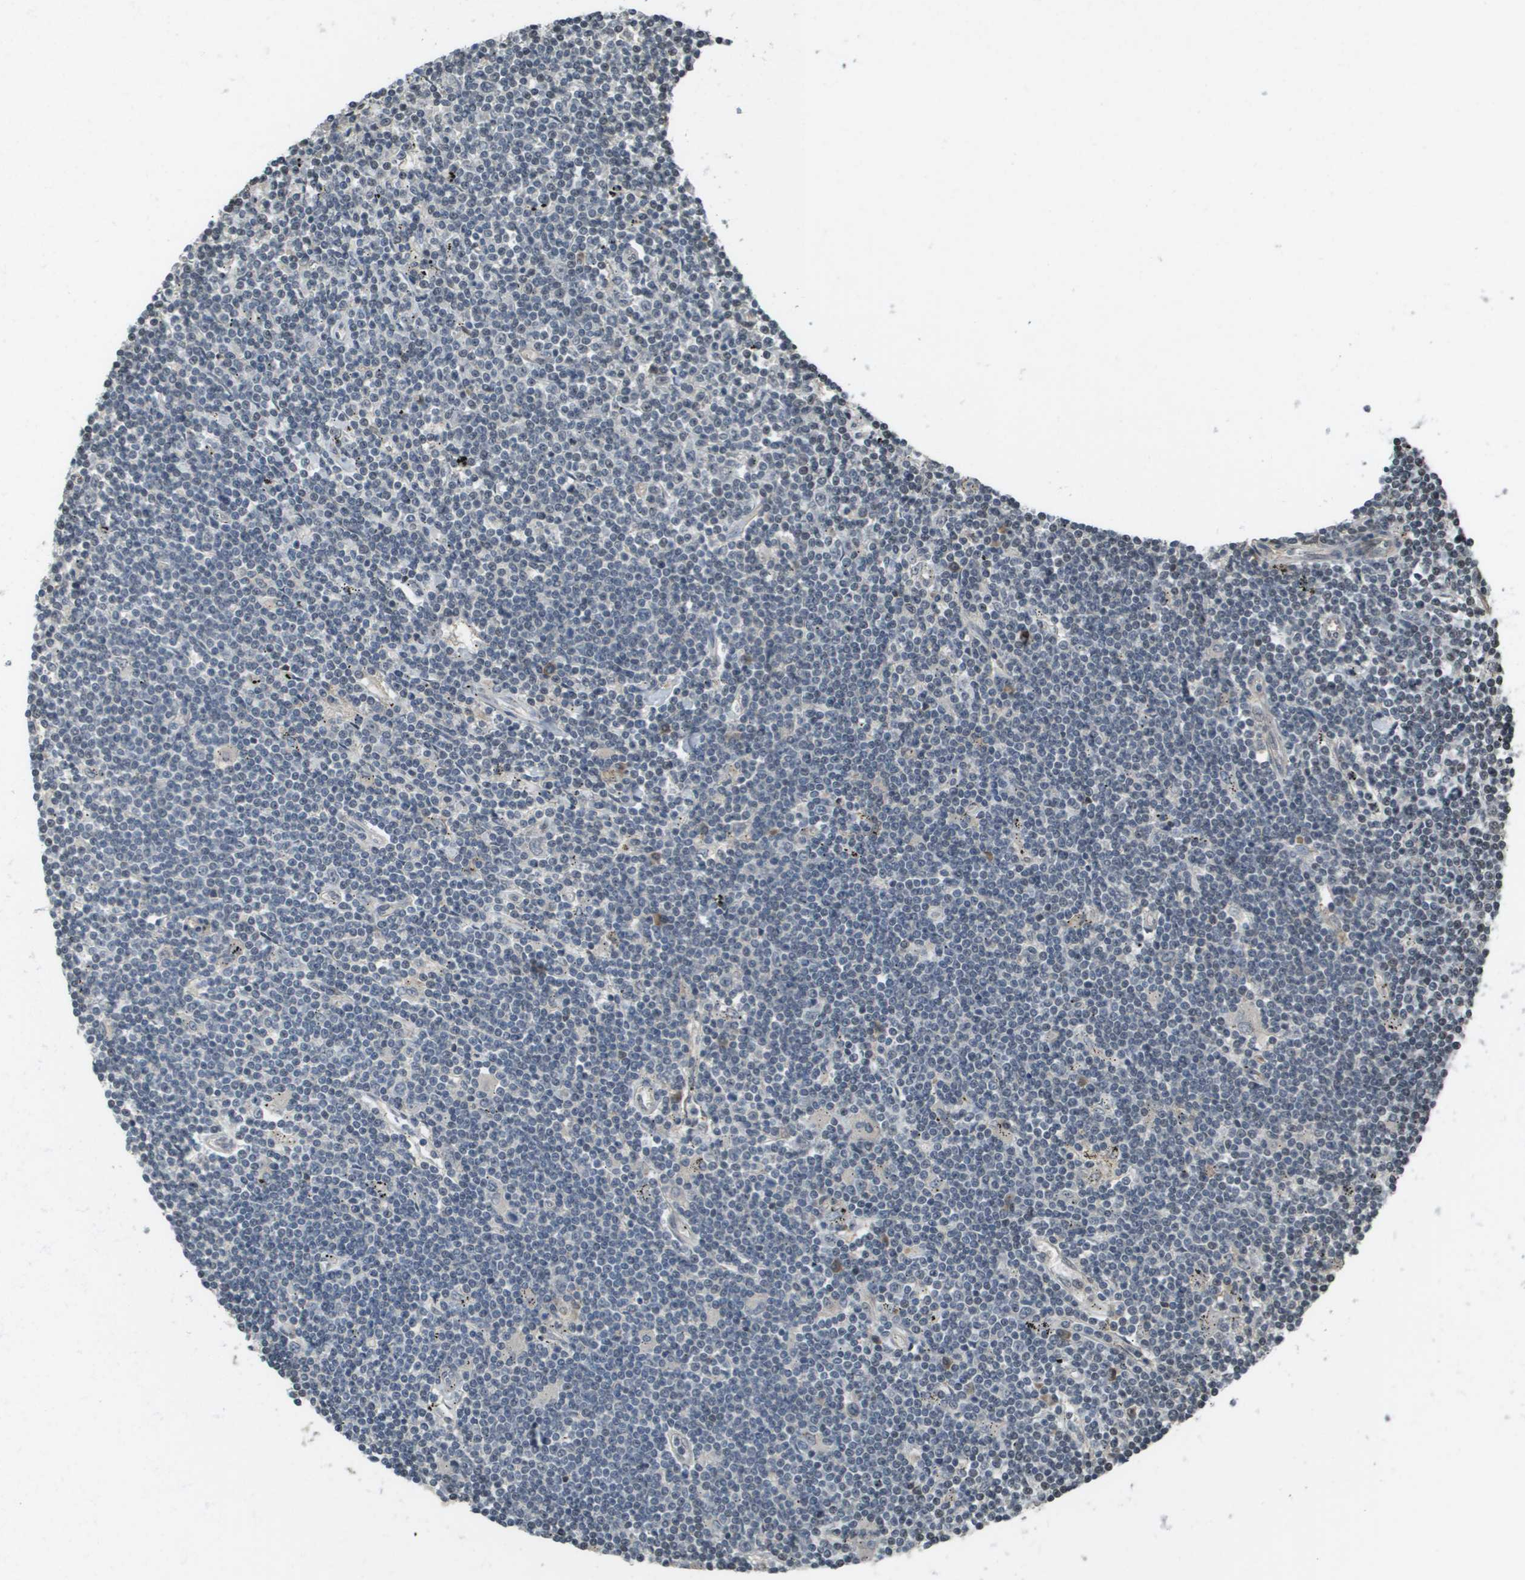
{"staining": {"intensity": "negative", "quantity": "none", "location": "none"}, "tissue": "lymphoma", "cell_type": "Tumor cells", "image_type": "cancer", "snomed": [{"axis": "morphology", "description": "Malignant lymphoma, non-Hodgkin's type, Low grade"}, {"axis": "topography", "description": "Spleen"}], "caption": "Immunohistochemical staining of malignant lymphoma, non-Hodgkin's type (low-grade) reveals no significant staining in tumor cells. (DAB immunohistochemistry, high magnification).", "gene": "NDRG2", "patient": {"sex": "male", "age": 76}}